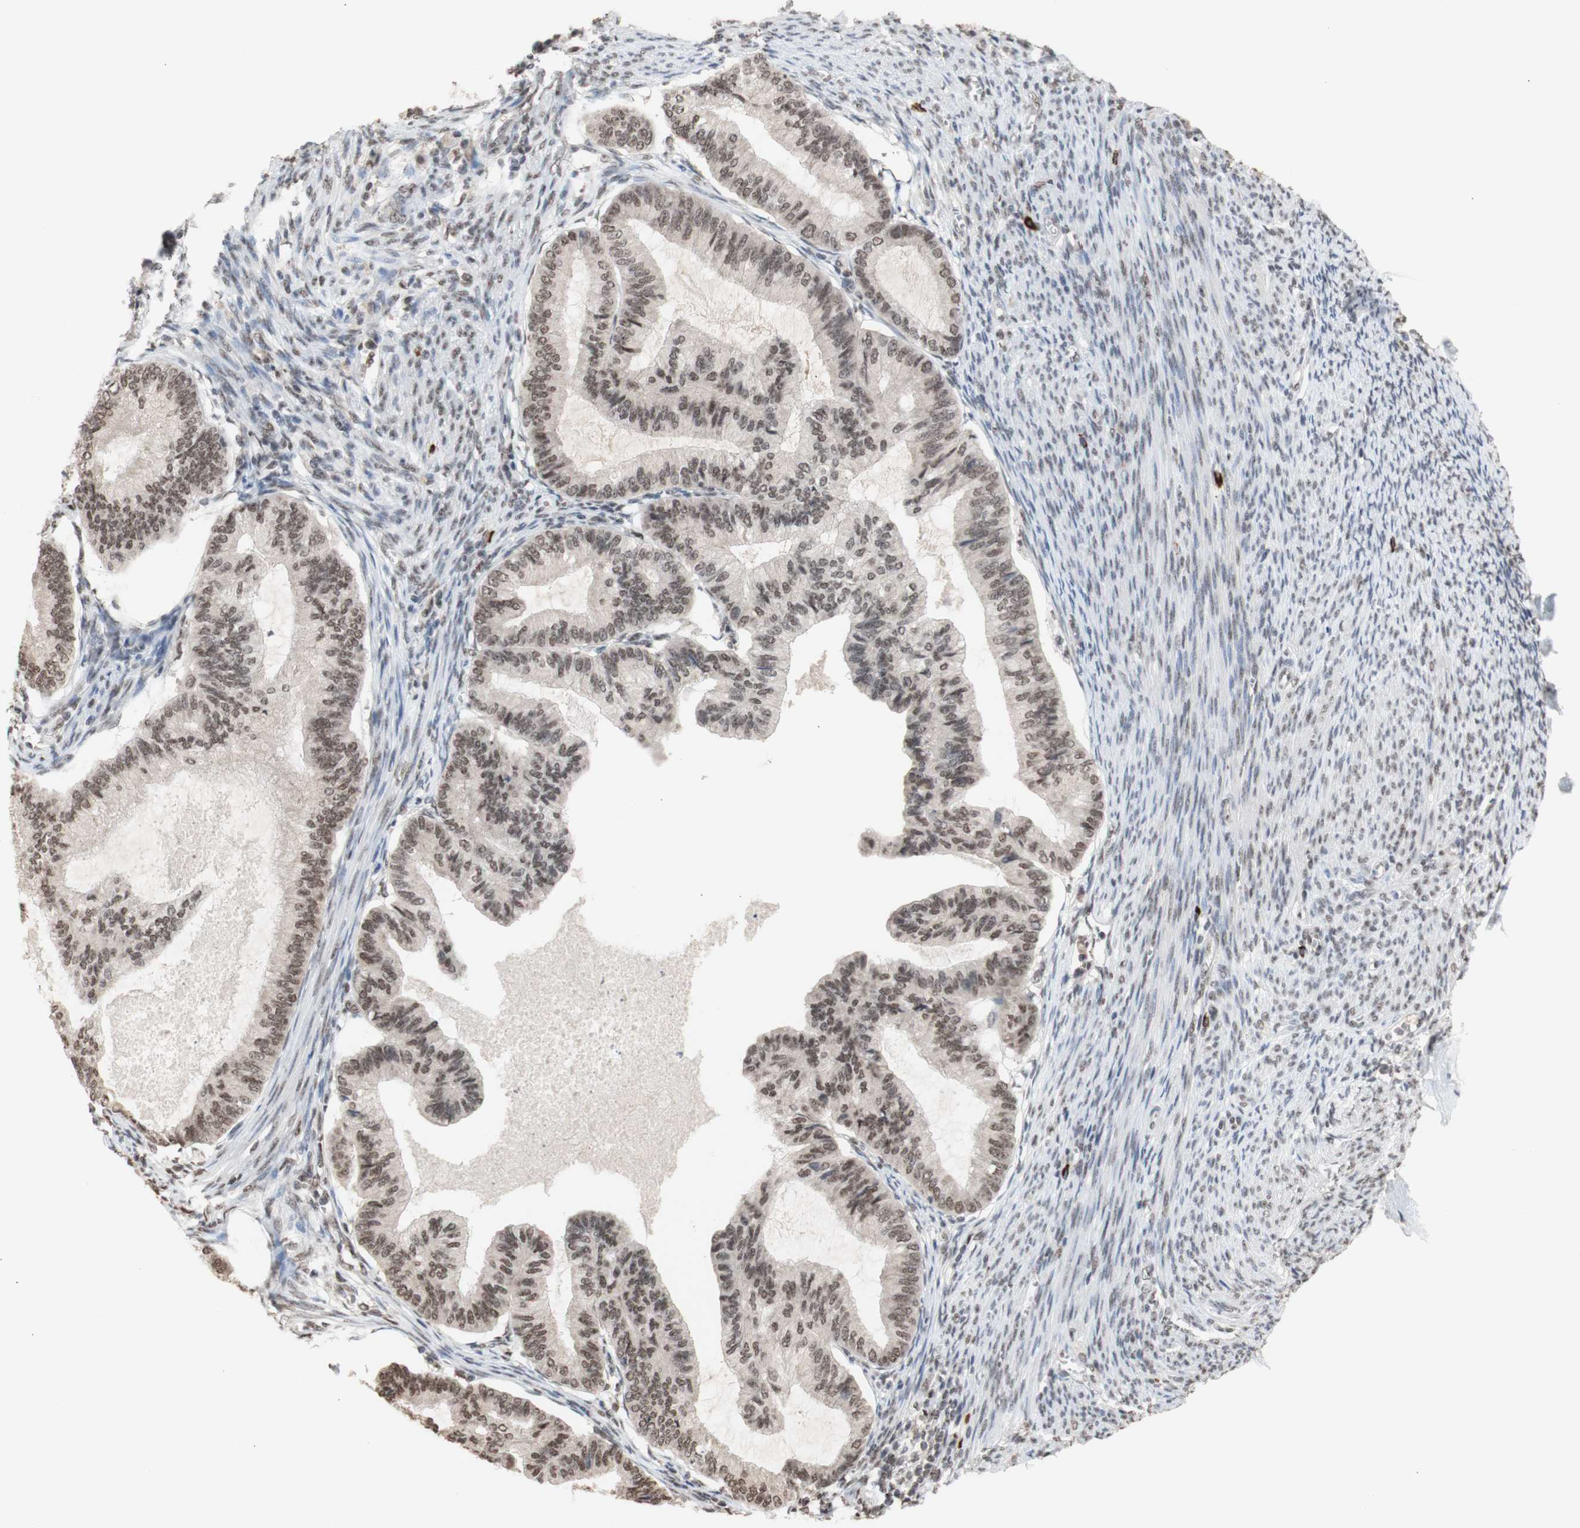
{"staining": {"intensity": "weak", "quantity": ">75%", "location": "nuclear"}, "tissue": "cervical cancer", "cell_type": "Tumor cells", "image_type": "cancer", "snomed": [{"axis": "morphology", "description": "Normal tissue, NOS"}, {"axis": "morphology", "description": "Adenocarcinoma, NOS"}, {"axis": "topography", "description": "Cervix"}, {"axis": "topography", "description": "Endometrium"}], "caption": "Immunohistochemistry staining of adenocarcinoma (cervical), which reveals low levels of weak nuclear positivity in approximately >75% of tumor cells indicating weak nuclear protein expression. The staining was performed using DAB (brown) for protein detection and nuclei were counterstained in hematoxylin (blue).", "gene": "SFPQ", "patient": {"sex": "female", "age": 86}}